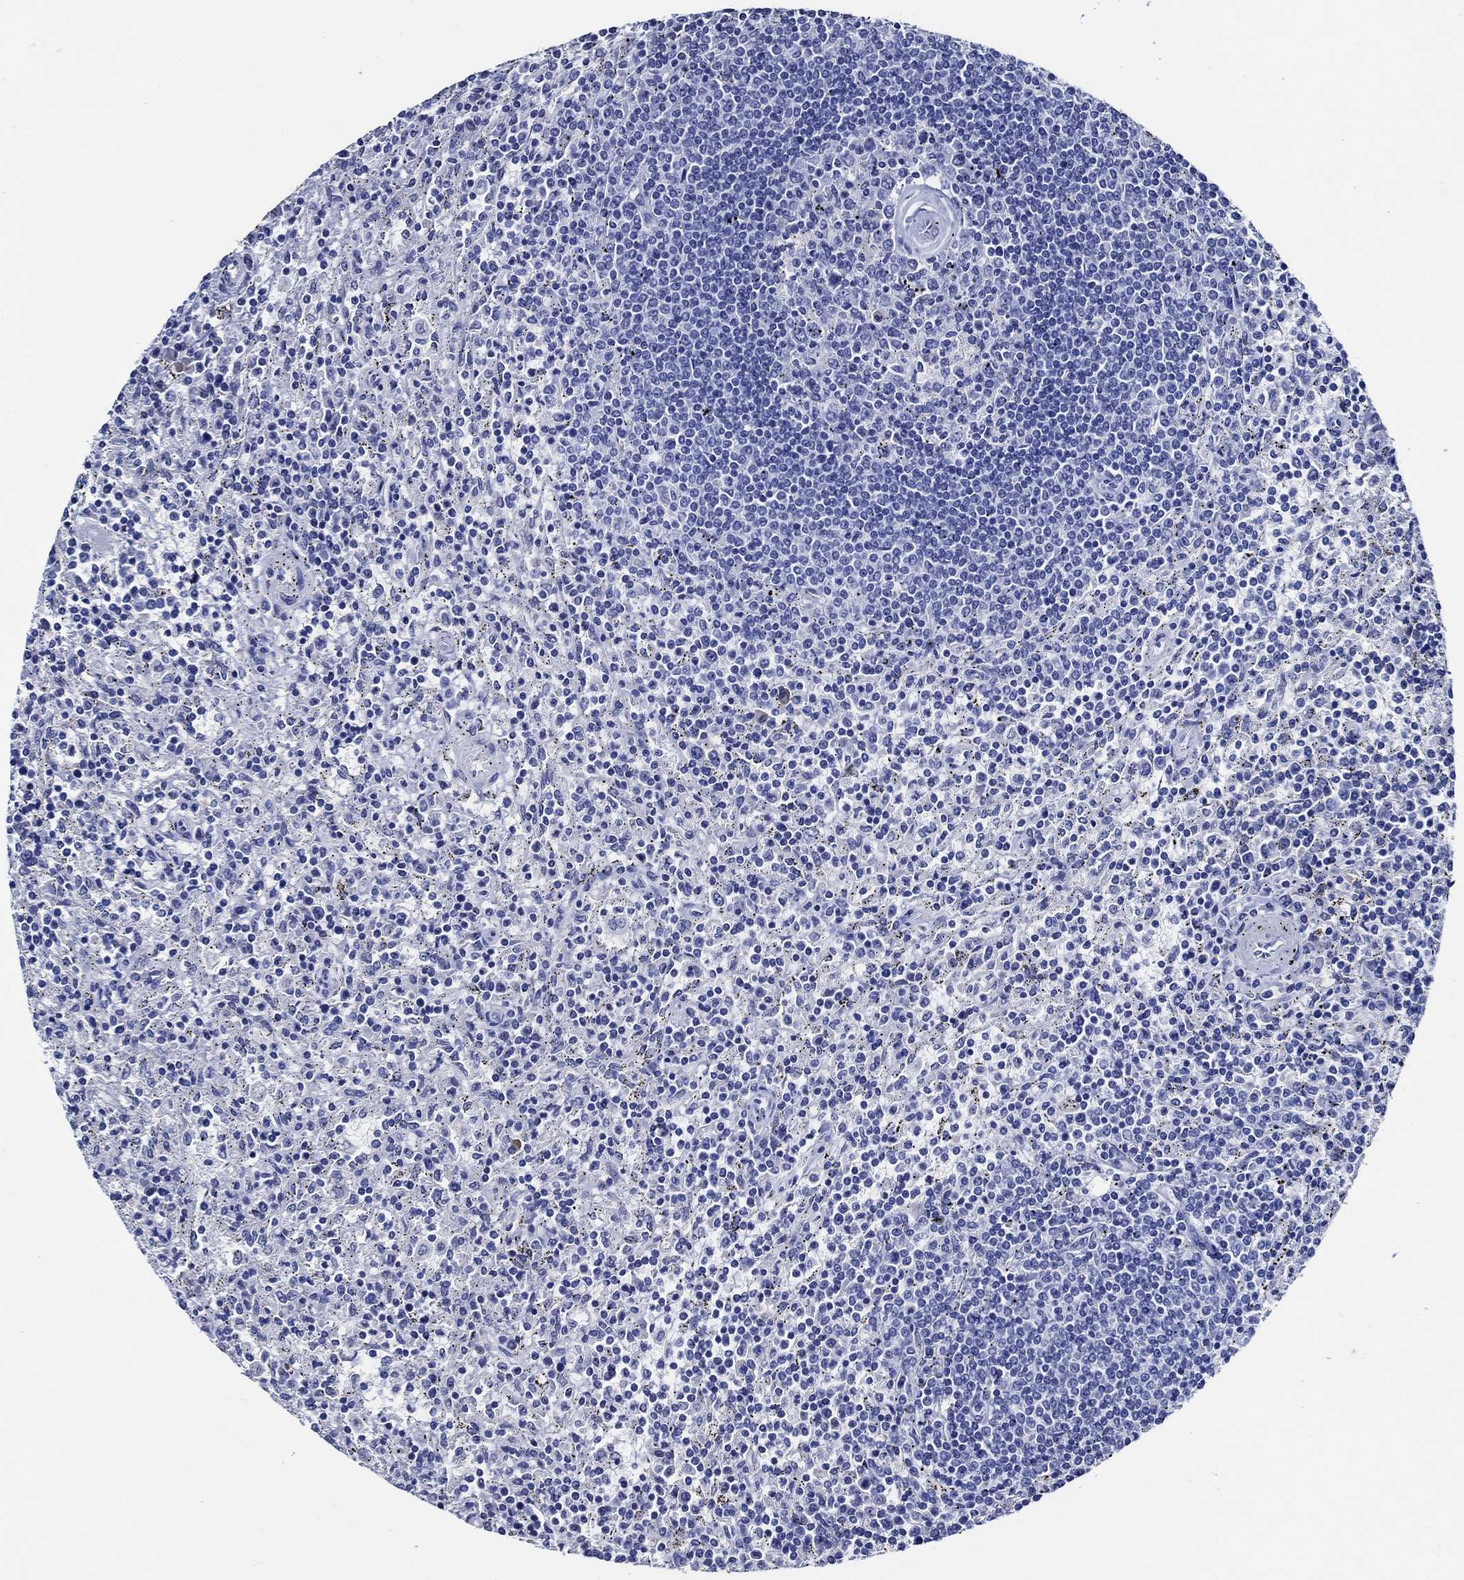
{"staining": {"intensity": "negative", "quantity": "none", "location": "none"}, "tissue": "lymphoma", "cell_type": "Tumor cells", "image_type": "cancer", "snomed": [{"axis": "morphology", "description": "Malignant lymphoma, non-Hodgkin's type, Low grade"}, {"axis": "topography", "description": "Spleen"}], "caption": "Malignant lymphoma, non-Hodgkin's type (low-grade) was stained to show a protein in brown. There is no significant positivity in tumor cells.", "gene": "WDR62", "patient": {"sex": "male", "age": 62}}